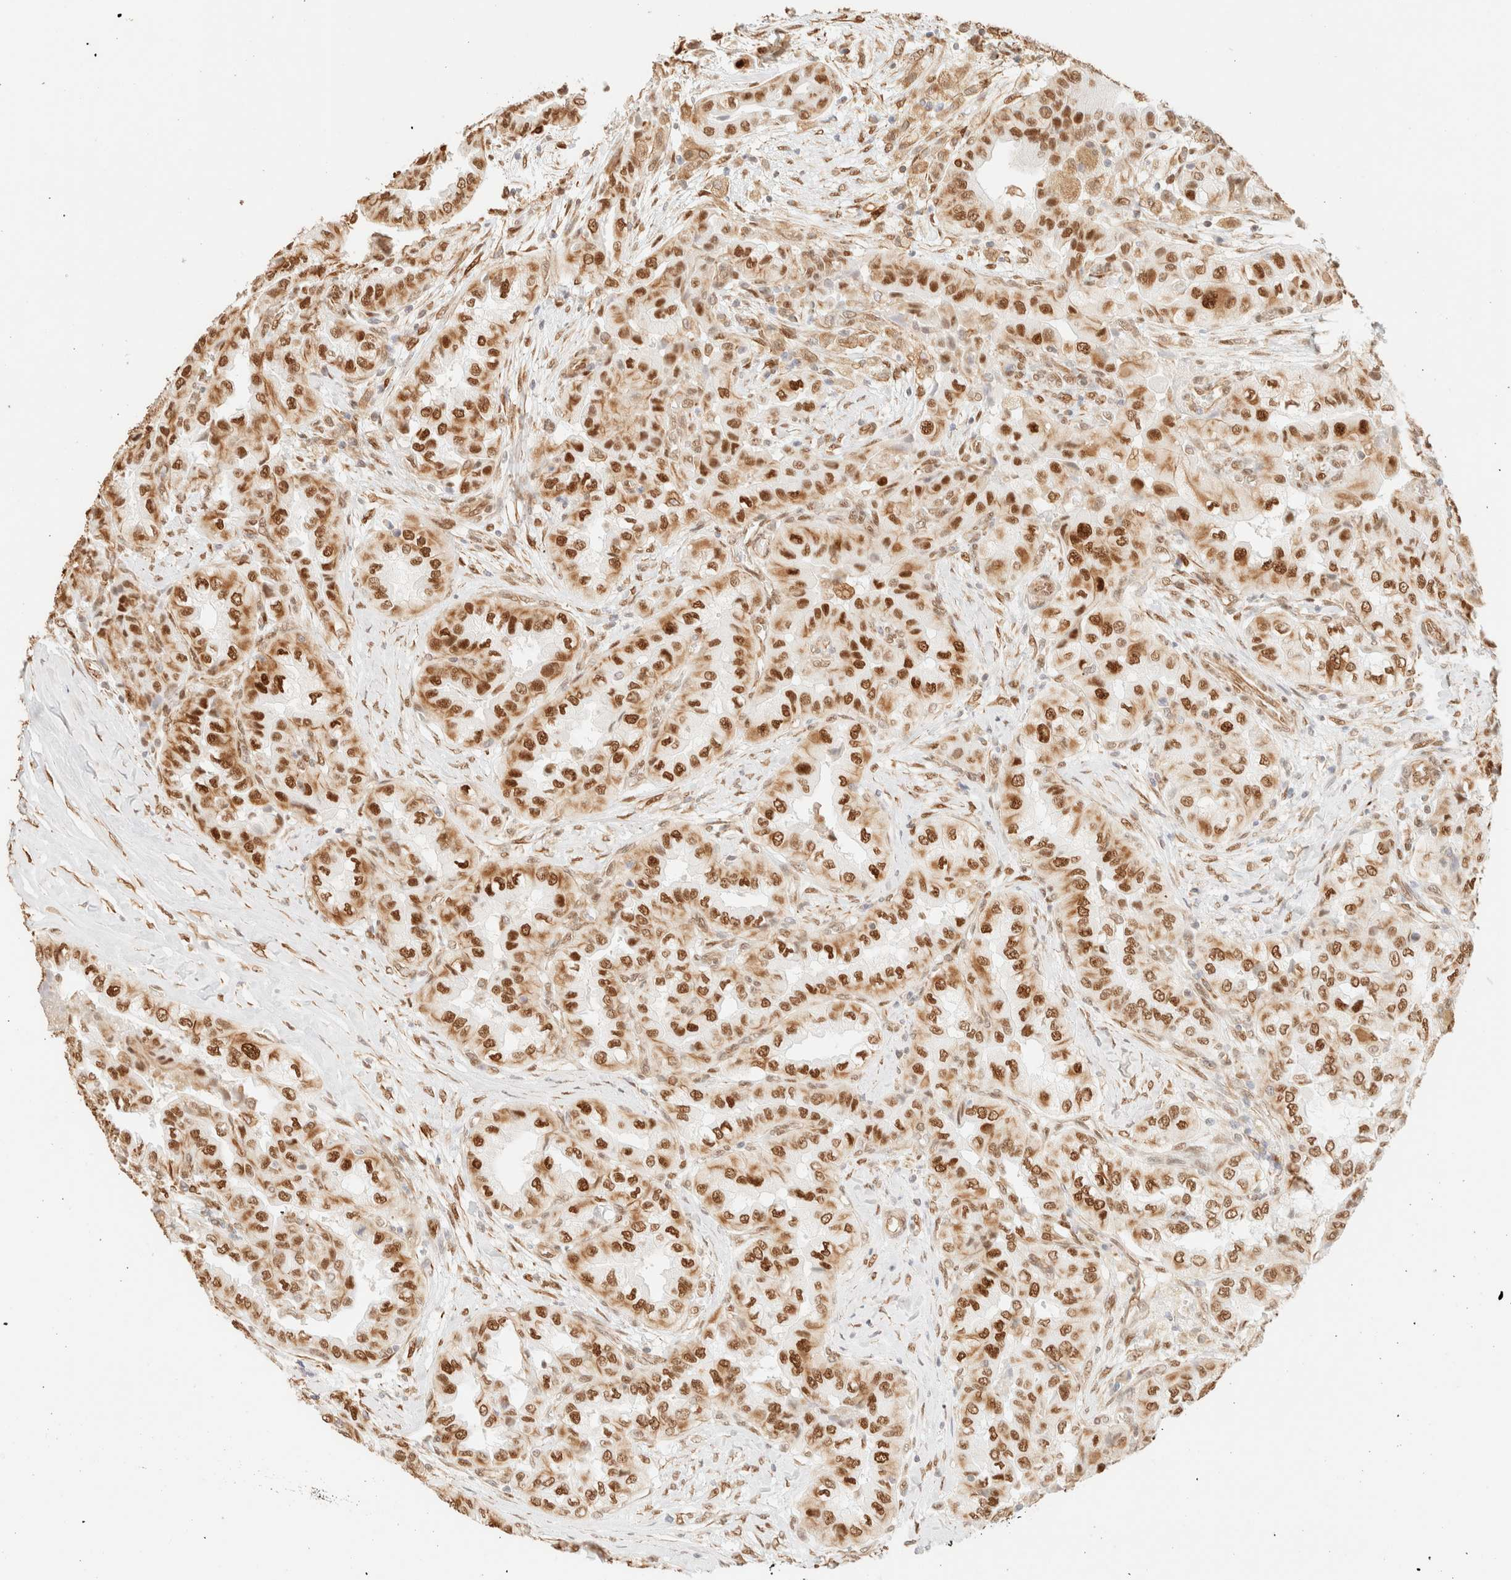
{"staining": {"intensity": "strong", "quantity": ">75%", "location": "nuclear"}, "tissue": "thyroid cancer", "cell_type": "Tumor cells", "image_type": "cancer", "snomed": [{"axis": "morphology", "description": "Papillary adenocarcinoma, NOS"}, {"axis": "topography", "description": "Thyroid gland"}], "caption": "Immunohistochemical staining of papillary adenocarcinoma (thyroid) reveals high levels of strong nuclear protein staining in approximately >75% of tumor cells. The protein of interest is shown in brown color, while the nuclei are stained blue.", "gene": "ZSCAN18", "patient": {"sex": "female", "age": 59}}